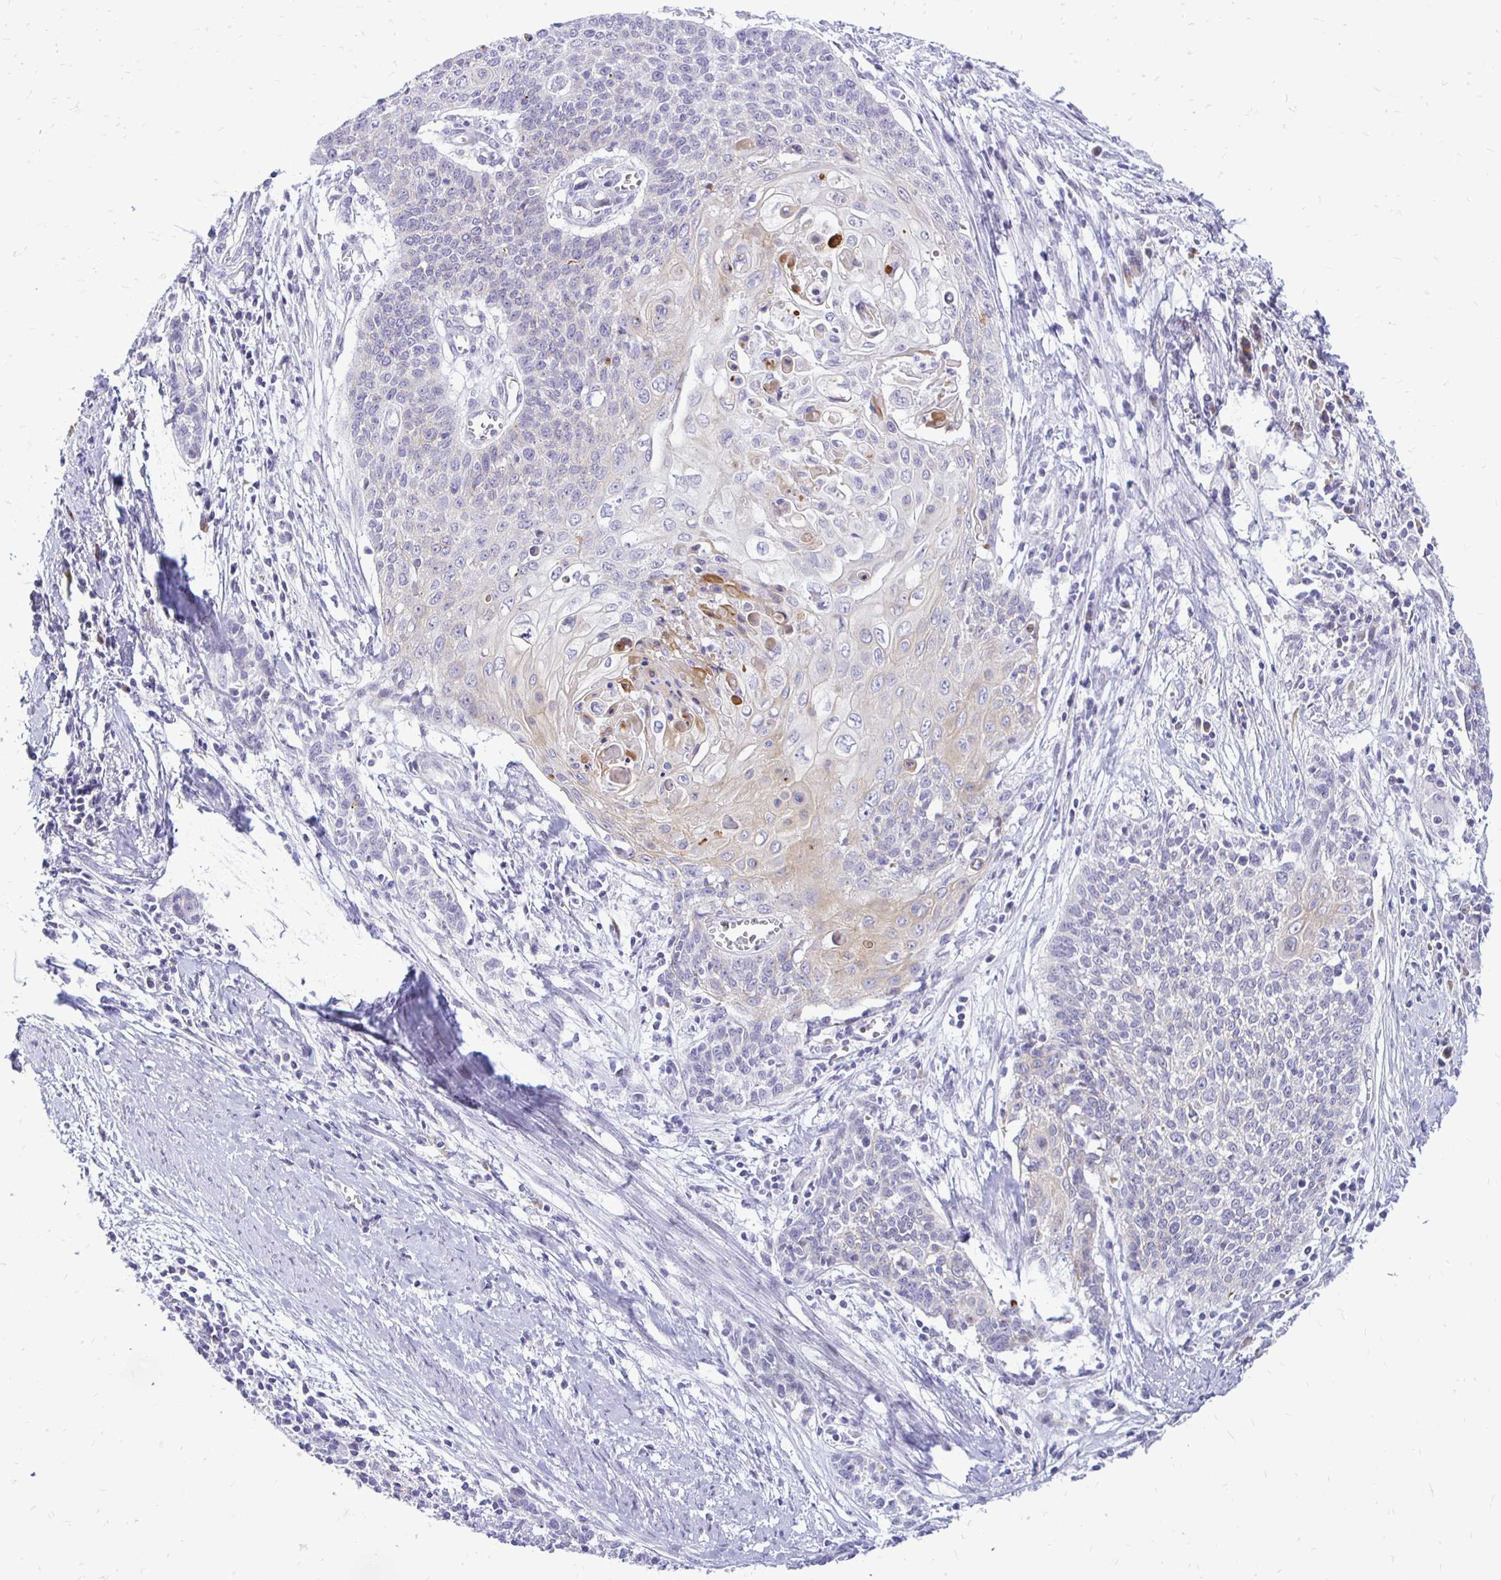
{"staining": {"intensity": "weak", "quantity": "<25%", "location": "cytoplasmic/membranous"}, "tissue": "cervical cancer", "cell_type": "Tumor cells", "image_type": "cancer", "snomed": [{"axis": "morphology", "description": "Squamous cell carcinoma, NOS"}, {"axis": "topography", "description": "Cervix"}], "caption": "IHC photomicrograph of human cervical cancer stained for a protein (brown), which demonstrates no staining in tumor cells.", "gene": "EPYC", "patient": {"sex": "female", "age": 39}}